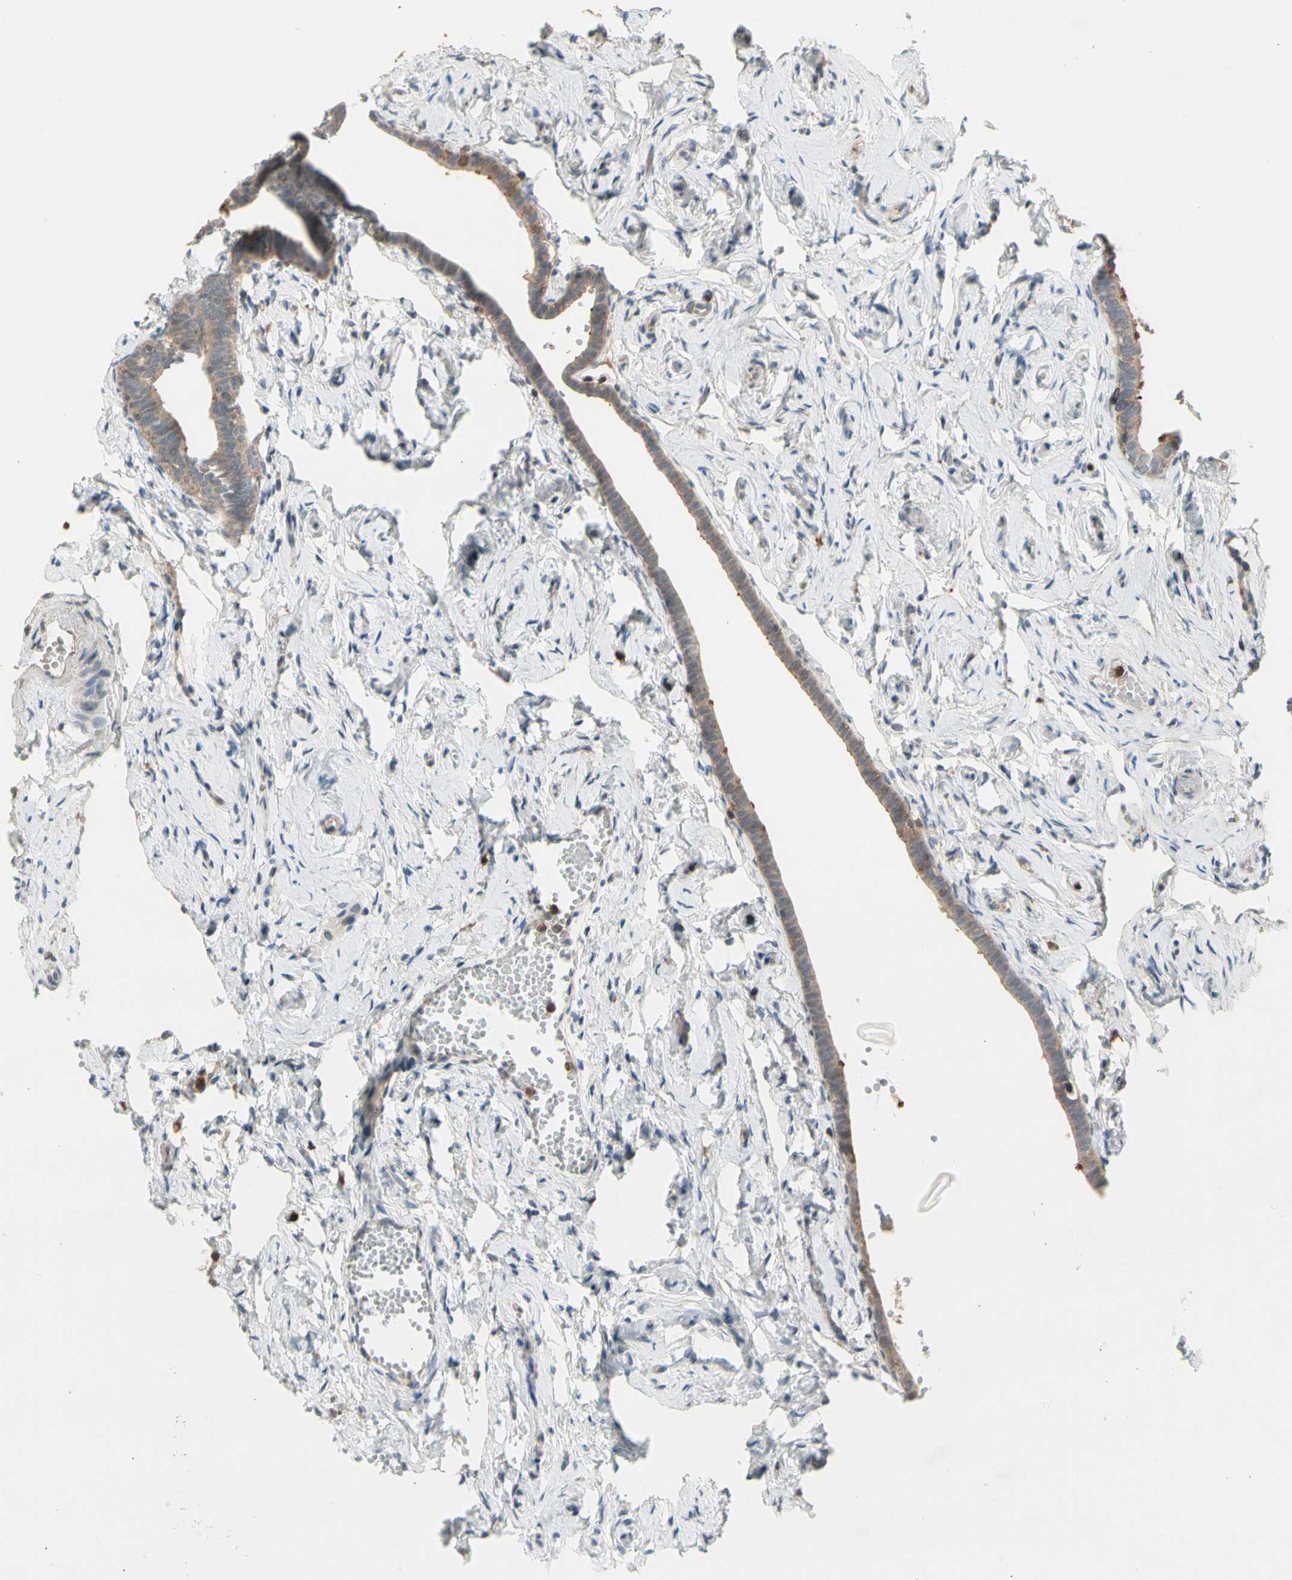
{"staining": {"intensity": "moderate", "quantity": ">75%", "location": "cytoplasmic/membranous"}, "tissue": "fallopian tube", "cell_type": "Glandular cells", "image_type": "normal", "snomed": [{"axis": "morphology", "description": "Normal tissue, NOS"}, {"axis": "topography", "description": "Fallopian tube"}], "caption": "Brown immunohistochemical staining in unremarkable human fallopian tube shows moderate cytoplasmic/membranous expression in approximately >75% of glandular cells. (DAB IHC with brightfield microscopy, high magnification).", "gene": "GALNT5", "patient": {"sex": "female", "age": 71}}